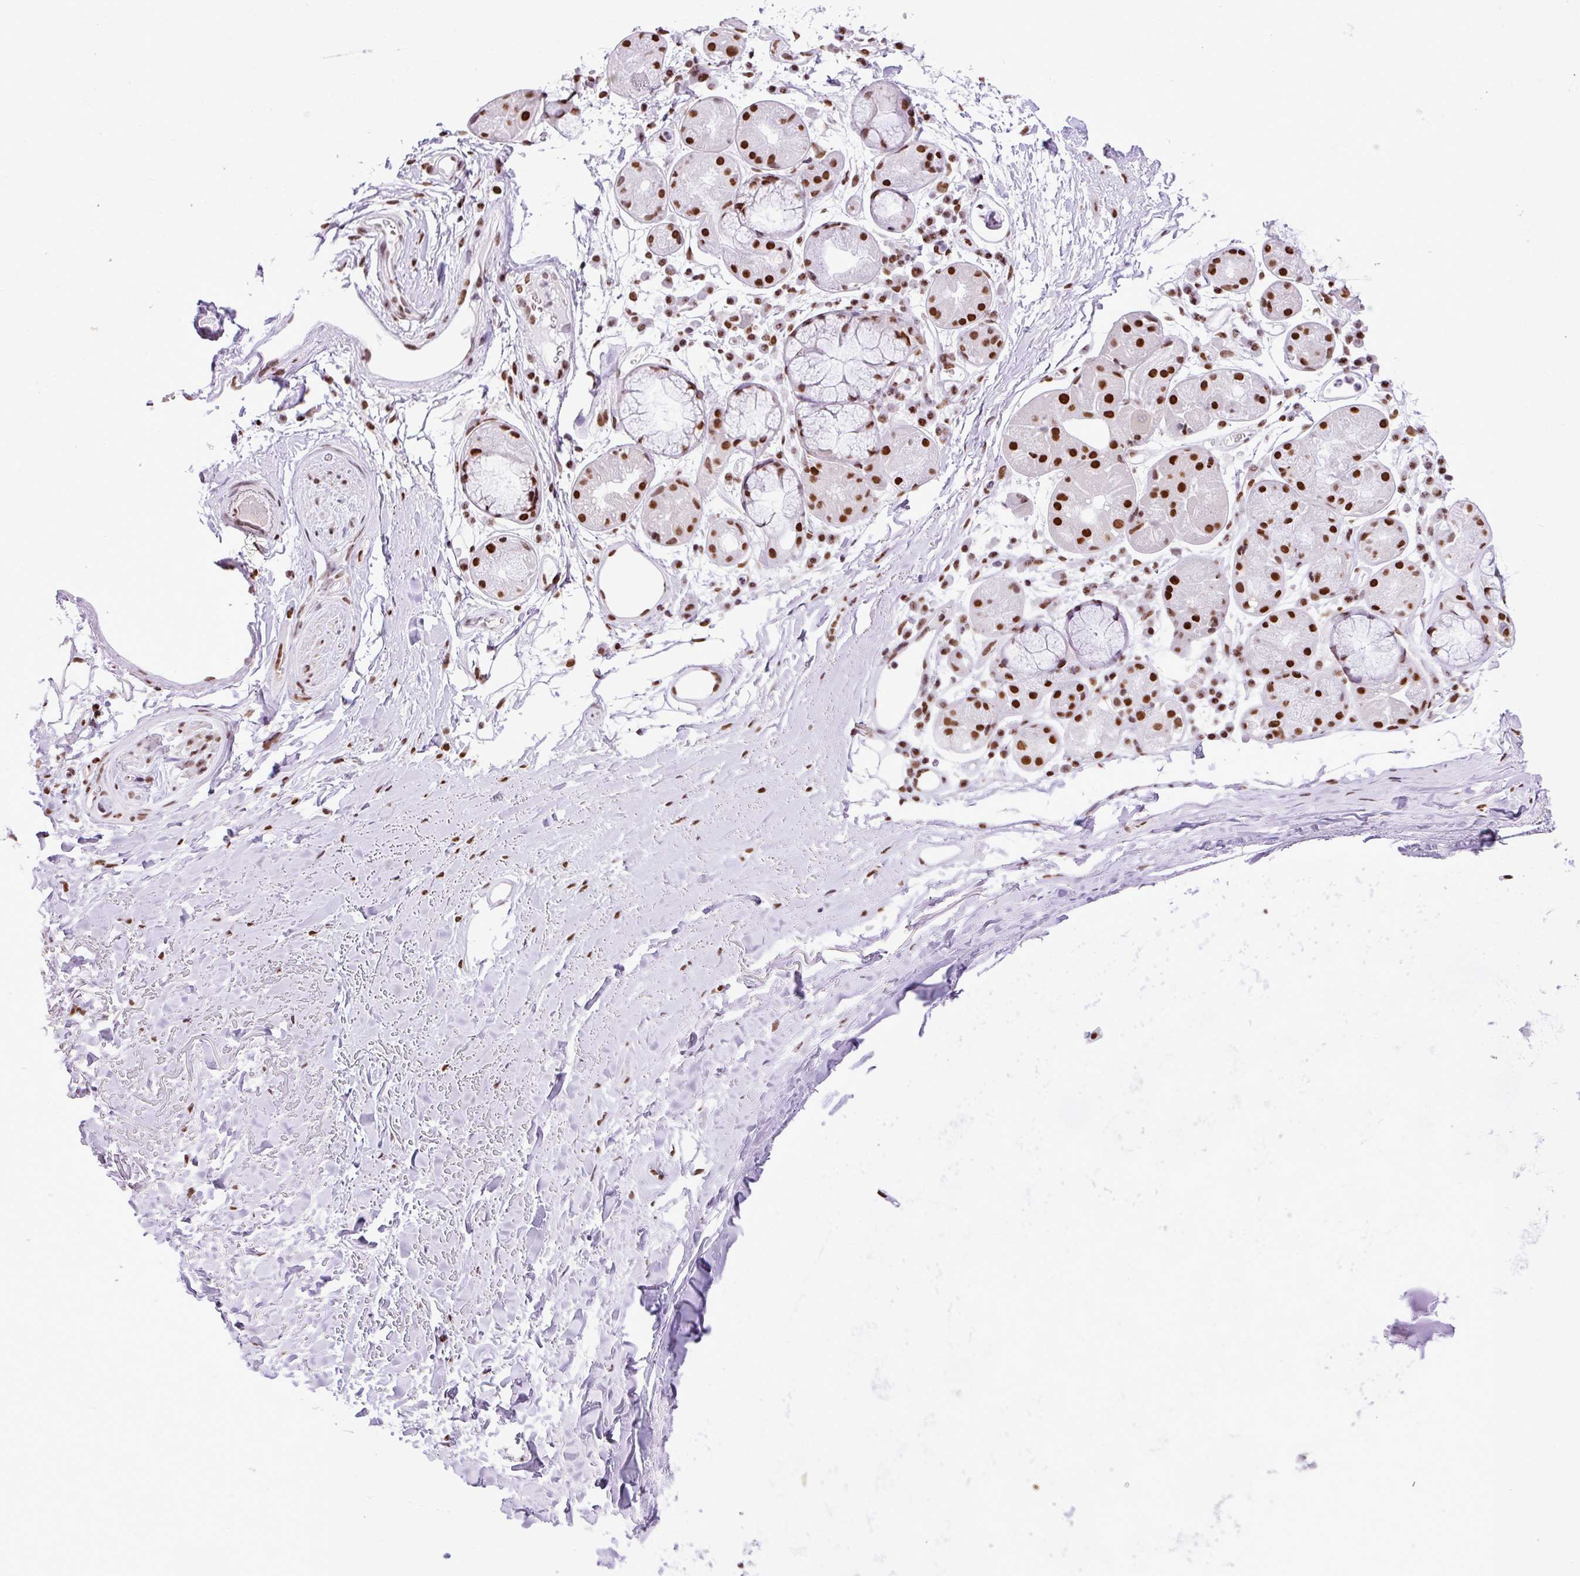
{"staining": {"intensity": "moderate", "quantity": "<25%", "location": "nuclear"}, "tissue": "soft tissue", "cell_type": "Chondrocytes", "image_type": "normal", "snomed": [{"axis": "morphology", "description": "Normal tissue, NOS"}, {"axis": "topography", "description": "Cartilage tissue"}], "caption": "Protein staining by immunohistochemistry exhibits moderate nuclear expression in approximately <25% of chondrocytes in unremarkable soft tissue. The staining was performed using DAB (3,3'-diaminobenzidine) to visualize the protein expression in brown, while the nuclei were stained in blue with hematoxylin (Magnification: 20x).", "gene": "RARG", "patient": {"sex": "male", "age": 80}}